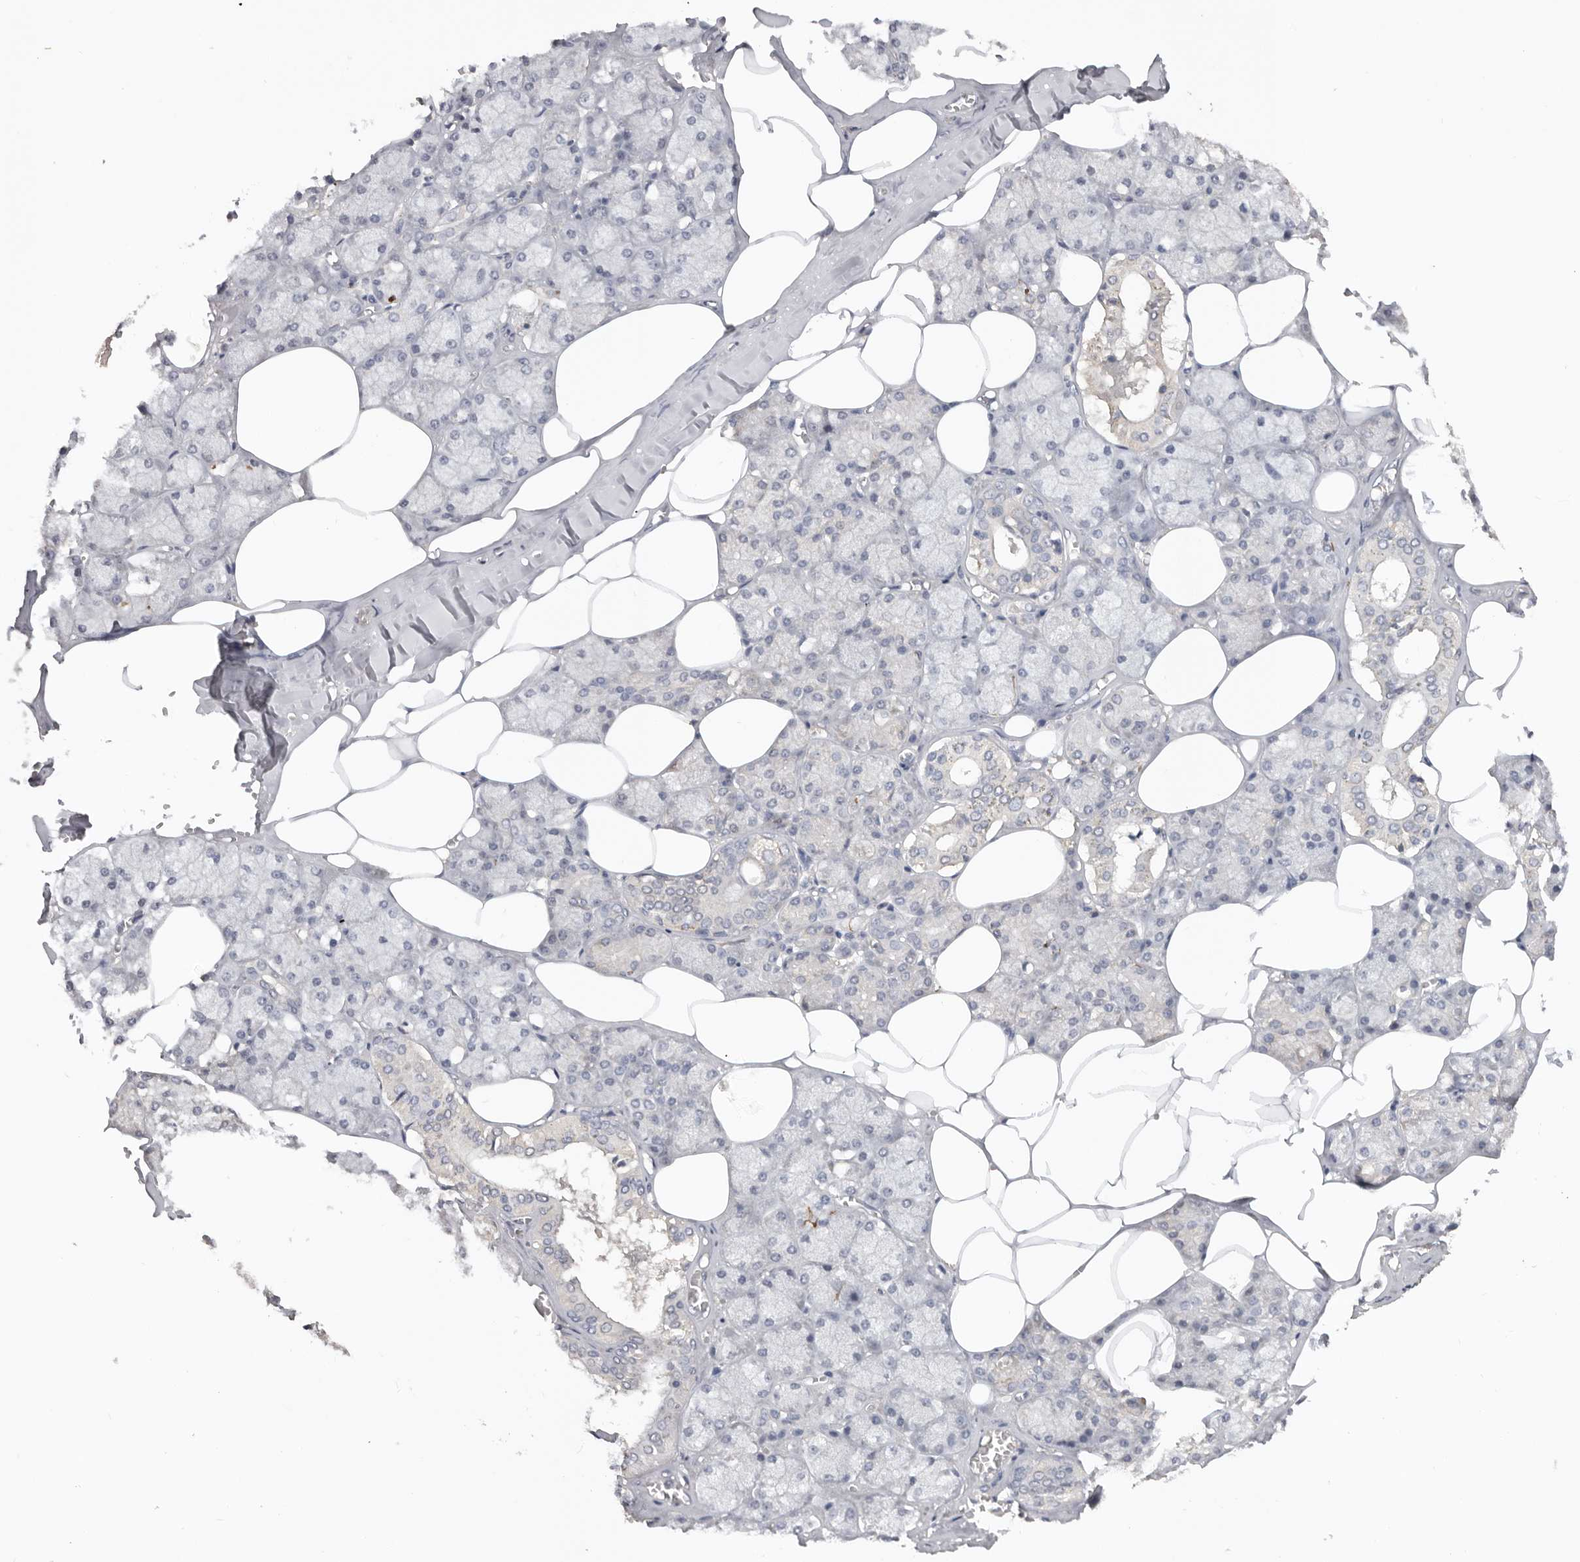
{"staining": {"intensity": "negative", "quantity": "none", "location": "none"}, "tissue": "salivary gland", "cell_type": "Glandular cells", "image_type": "normal", "snomed": [{"axis": "morphology", "description": "Normal tissue, NOS"}, {"axis": "topography", "description": "Salivary gland"}], "caption": "The immunohistochemistry (IHC) photomicrograph has no significant positivity in glandular cells of salivary gland. (DAB (3,3'-diaminobenzidine) immunohistochemistry (IHC) visualized using brightfield microscopy, high magnification).", "gene": "TFRC", "patient": {"sex": "male", "age": 62}}